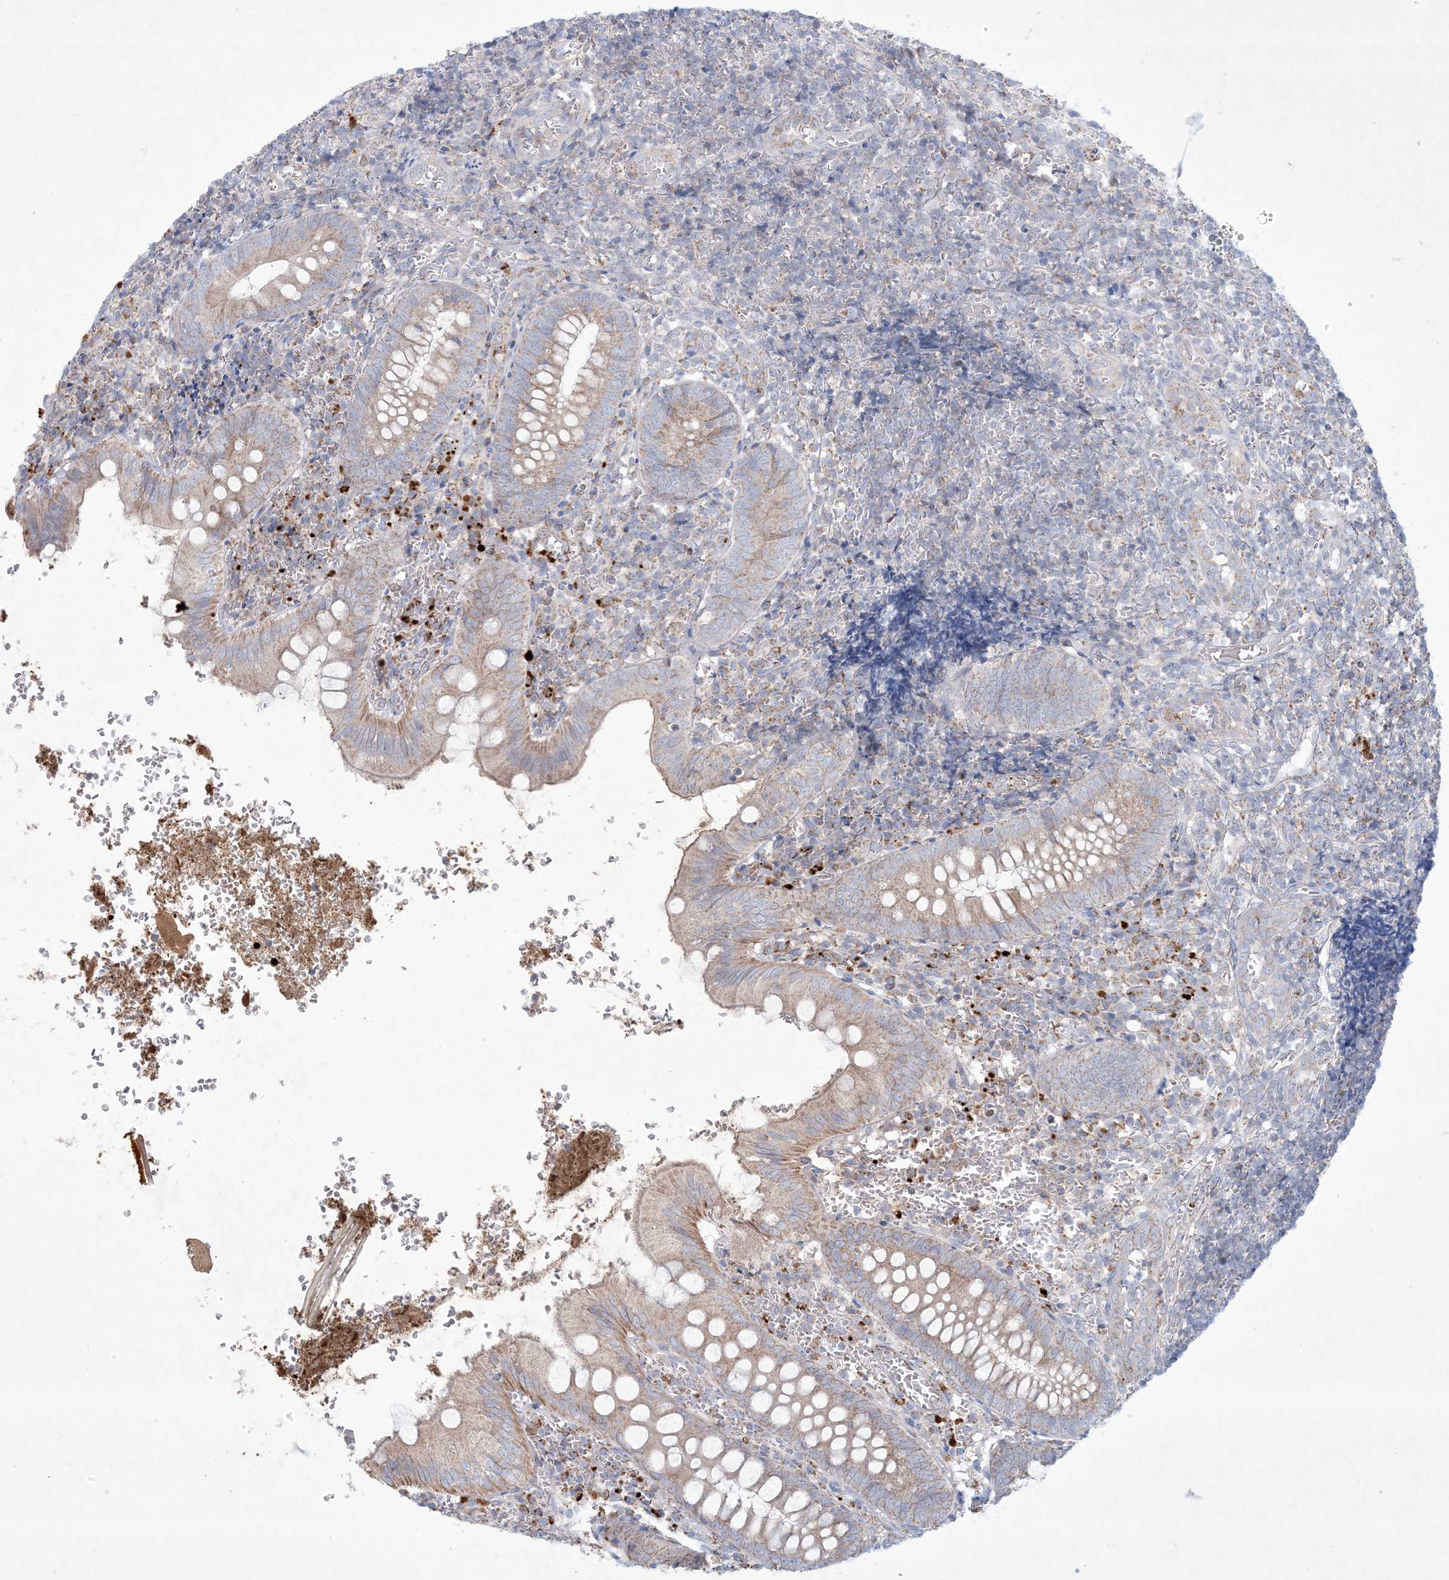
{"staining": {"intensity": "moderate", "quantity": ">75%", "location": "cytoplasmic/membranous"}, "tissue": "appendix", "cell_type": "Glandular cells", "image_type": "normal", "snomed": [{"axis": "morphology", "description": "Normal tissue, NOS"}, {"axis": "topography", "description": "Appendix"}], "caption": "The immunohistochemical stain highlights moderate cytoplasmic/membranous positivity in glandular cells of unremarkable appendix.", "gene": "KCTD6", "patient": {"sex": "male", "age": 8}}